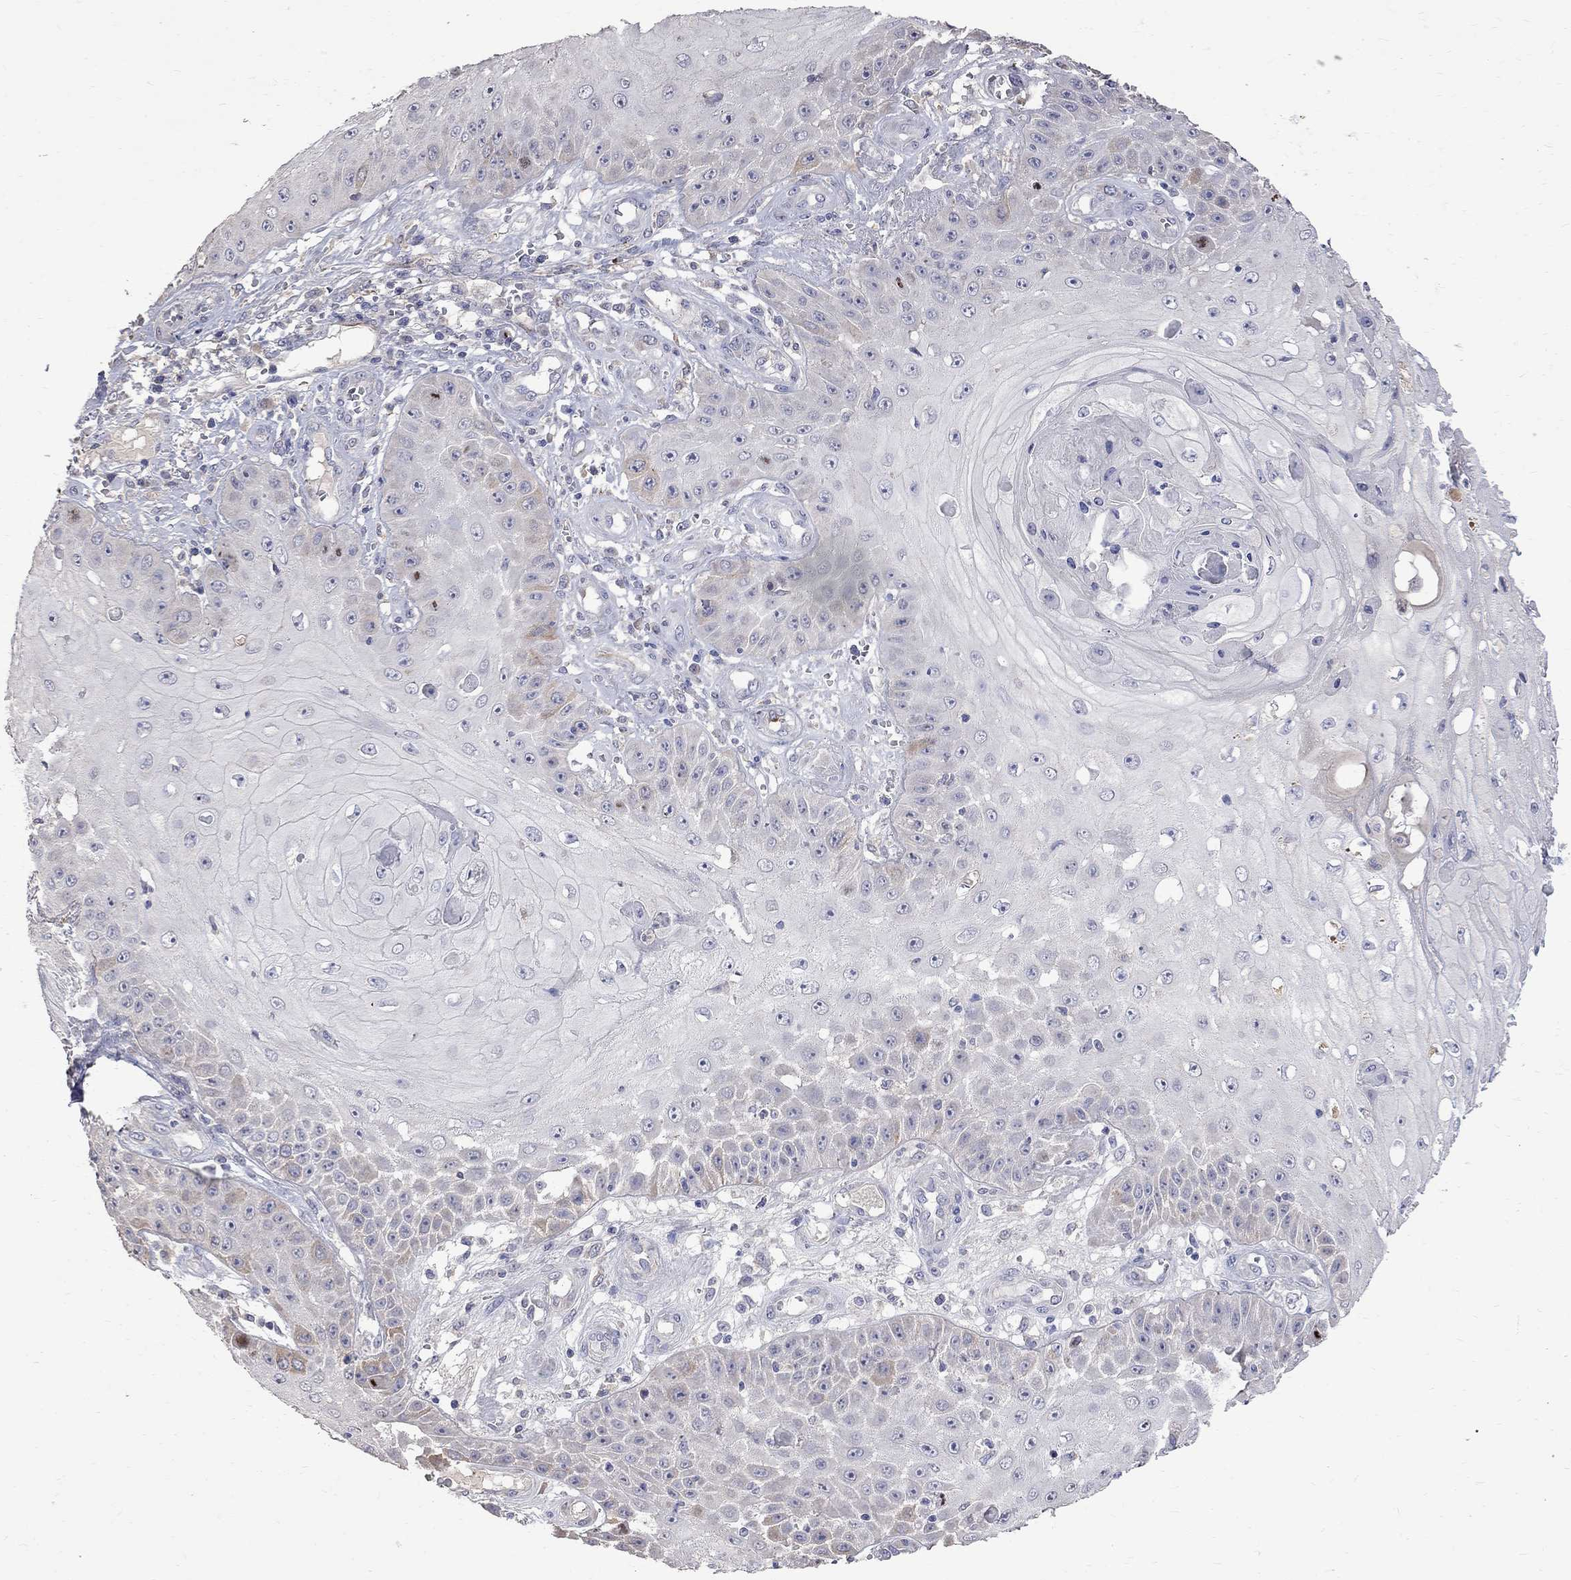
{"staining": {"intensity": "negative", "quantity": "none", "location": "none"}, "tissue": "skin cancer", "cell_type": "Tumor cells", "image_type": "cancer", "snomed": [{"axis": "morphology", "description": "Squamous cell carcinoma, NOS"}, {"axis": "topography", "description": "Skin"}], "caption": "Human skin cancer (squamous cell carcinoma) stained for a protein using immunohistochemistry exhibits no positivity in tumor cells.", "gene": "CKAP2", "patient": {"sex": "male", "age": 70}}